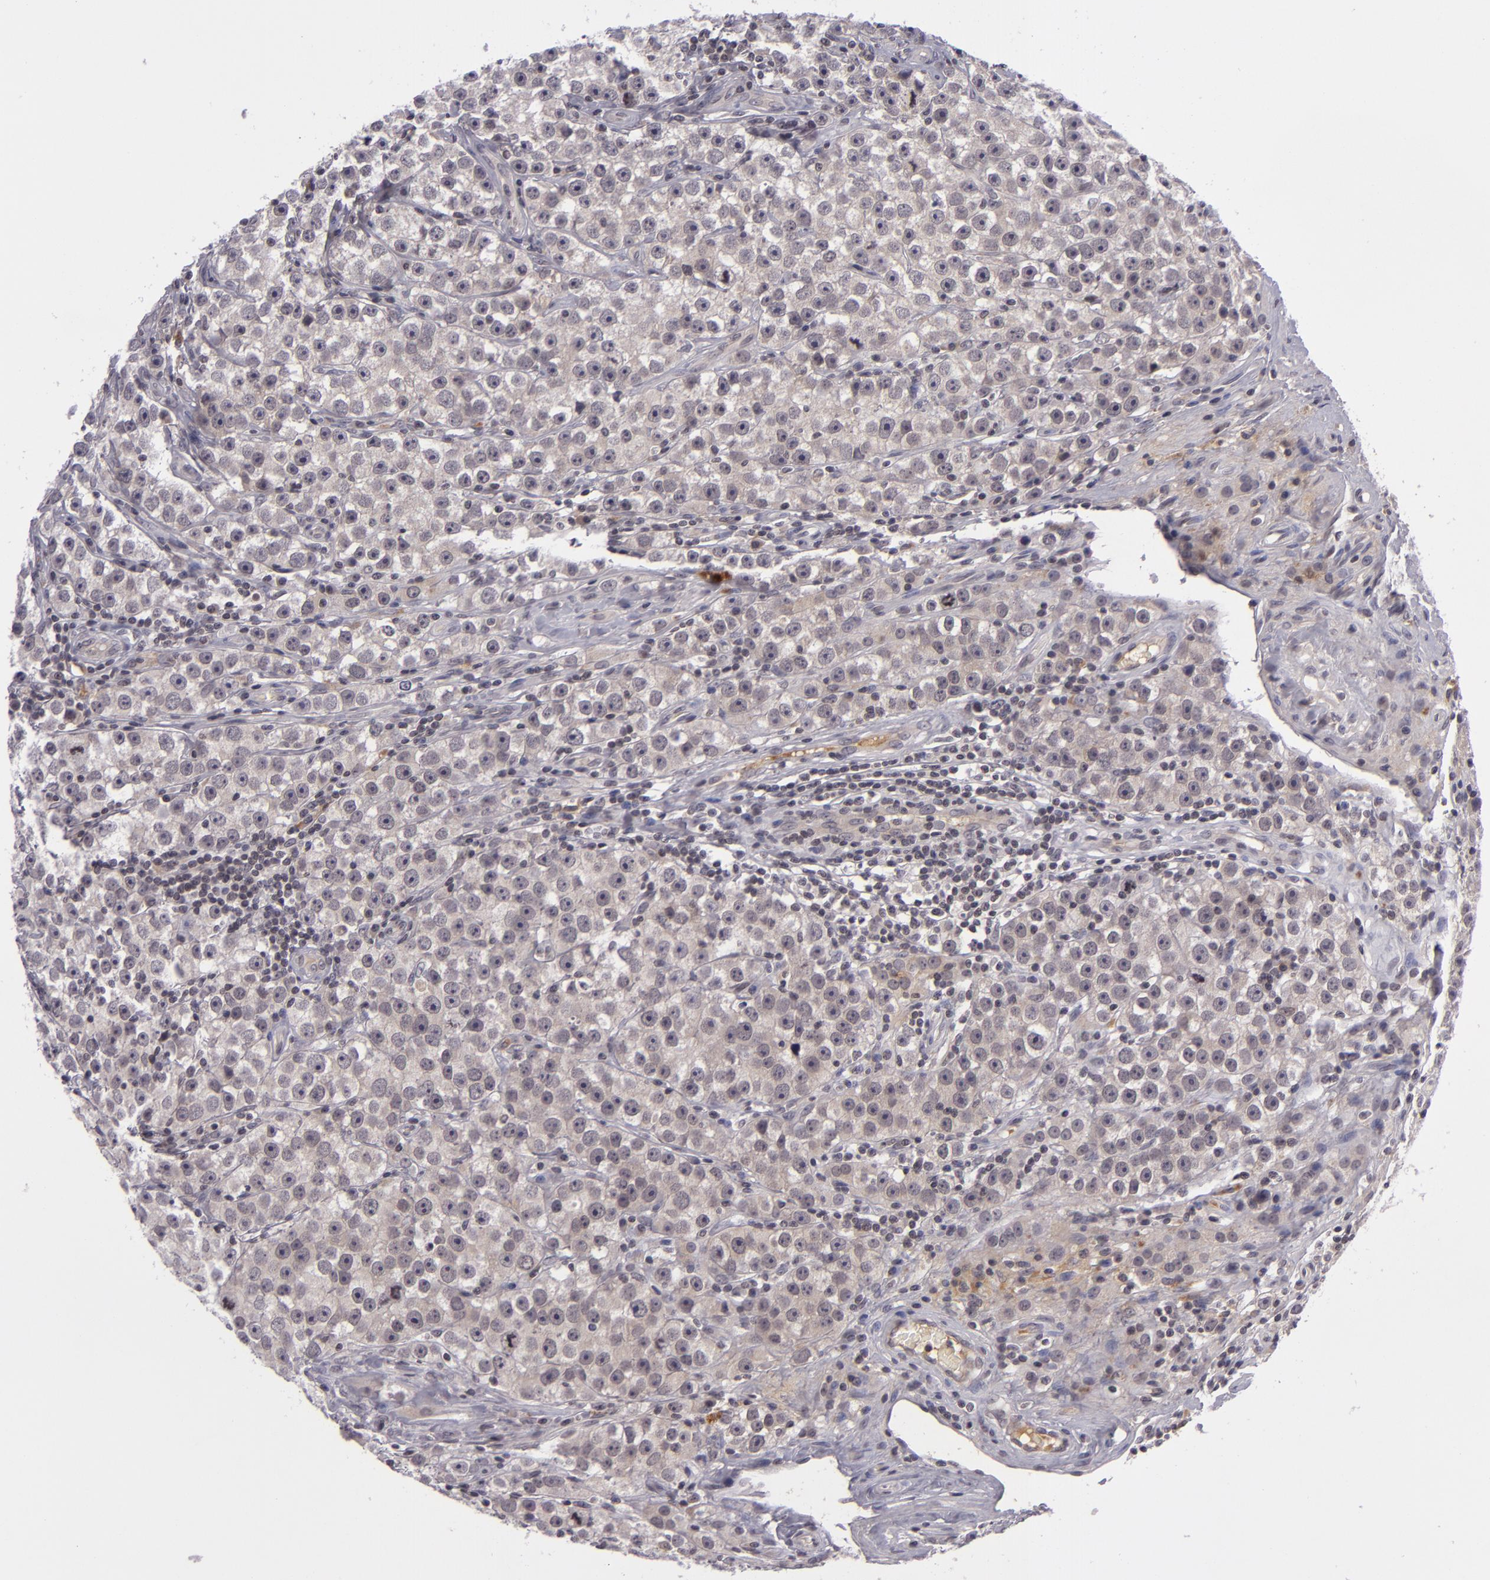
{"staining": {"intensity": "weak", "quantity": "25%-75%", "location": "cytoplasmic/membranous"}, "tissue": "testis cancer", "cell_type": "Tumor cells", "image_type": "cancer", "snomed": [{"axis": "morphology", "description": "Seminoma, NOS"}, {"axis": "topography", "description": "Testis"}], "caption": "Approximately 25%-75% of tumor cells in testis cancer (seminoma) display weak cytoplasmic/membranous protein positivity as visualized by brown immunohistochemical staining.", "gene": "CASP8", "patient": {"sex": "male", "age": 32}}